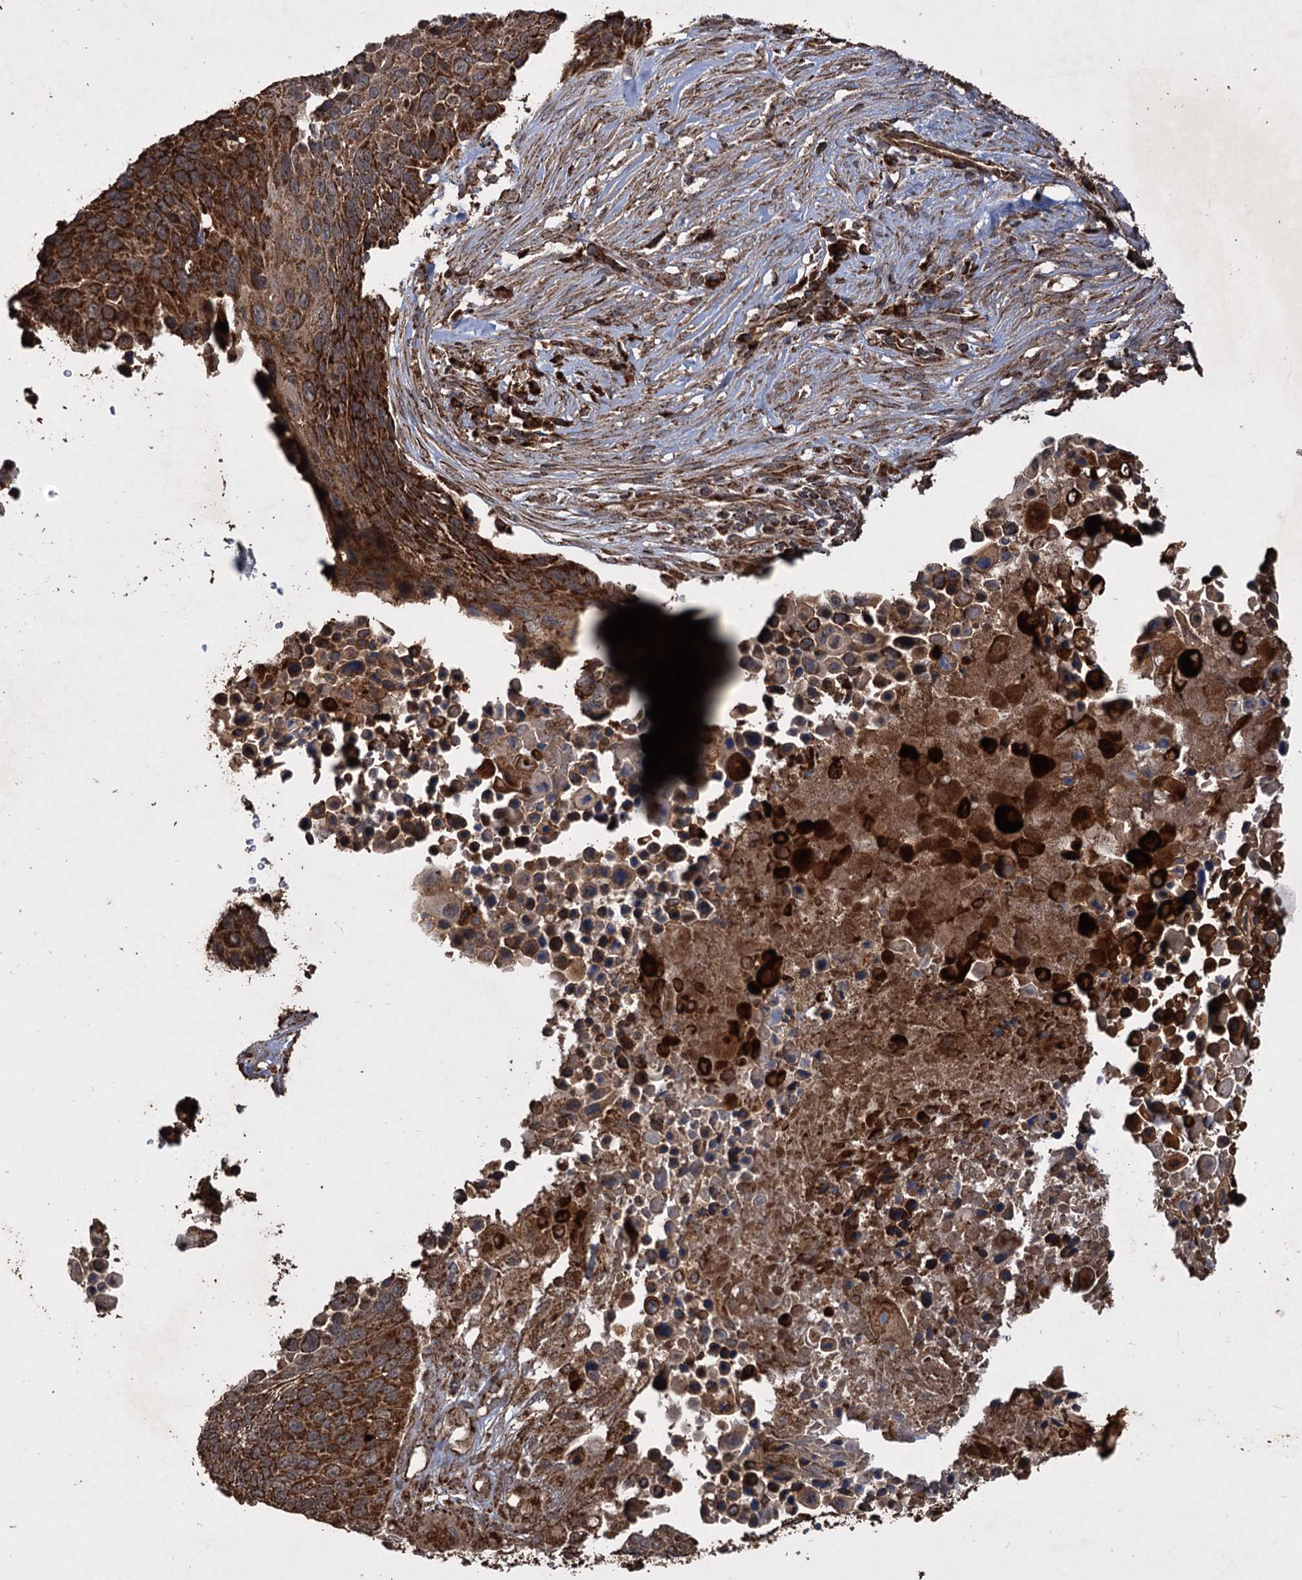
{"staining": {"intensity": "strong", "quantity": ">75%", "location": "cytoplasmic/membranous"}, "tissue": "lung cancer", "cell_type": "Tumor cells", "image_type": "cancer", "snomed": [{"axis": "morphology", "description": "Normal tissue, NOS"}, {"axis": "morphology", "description": "Squamous cell carcinoma, NOS"}, {"axis": "topography", "description": "Lymph node"}, {"axis": "topography", "description": "Lung"}], "caption": "Tumor cells display high levels of strong cytoplasmic/membranous positivity in about >75% of cells in lung cancer.", "gene": "IPO4", "patient": {"sex": "male", "age": 66}}